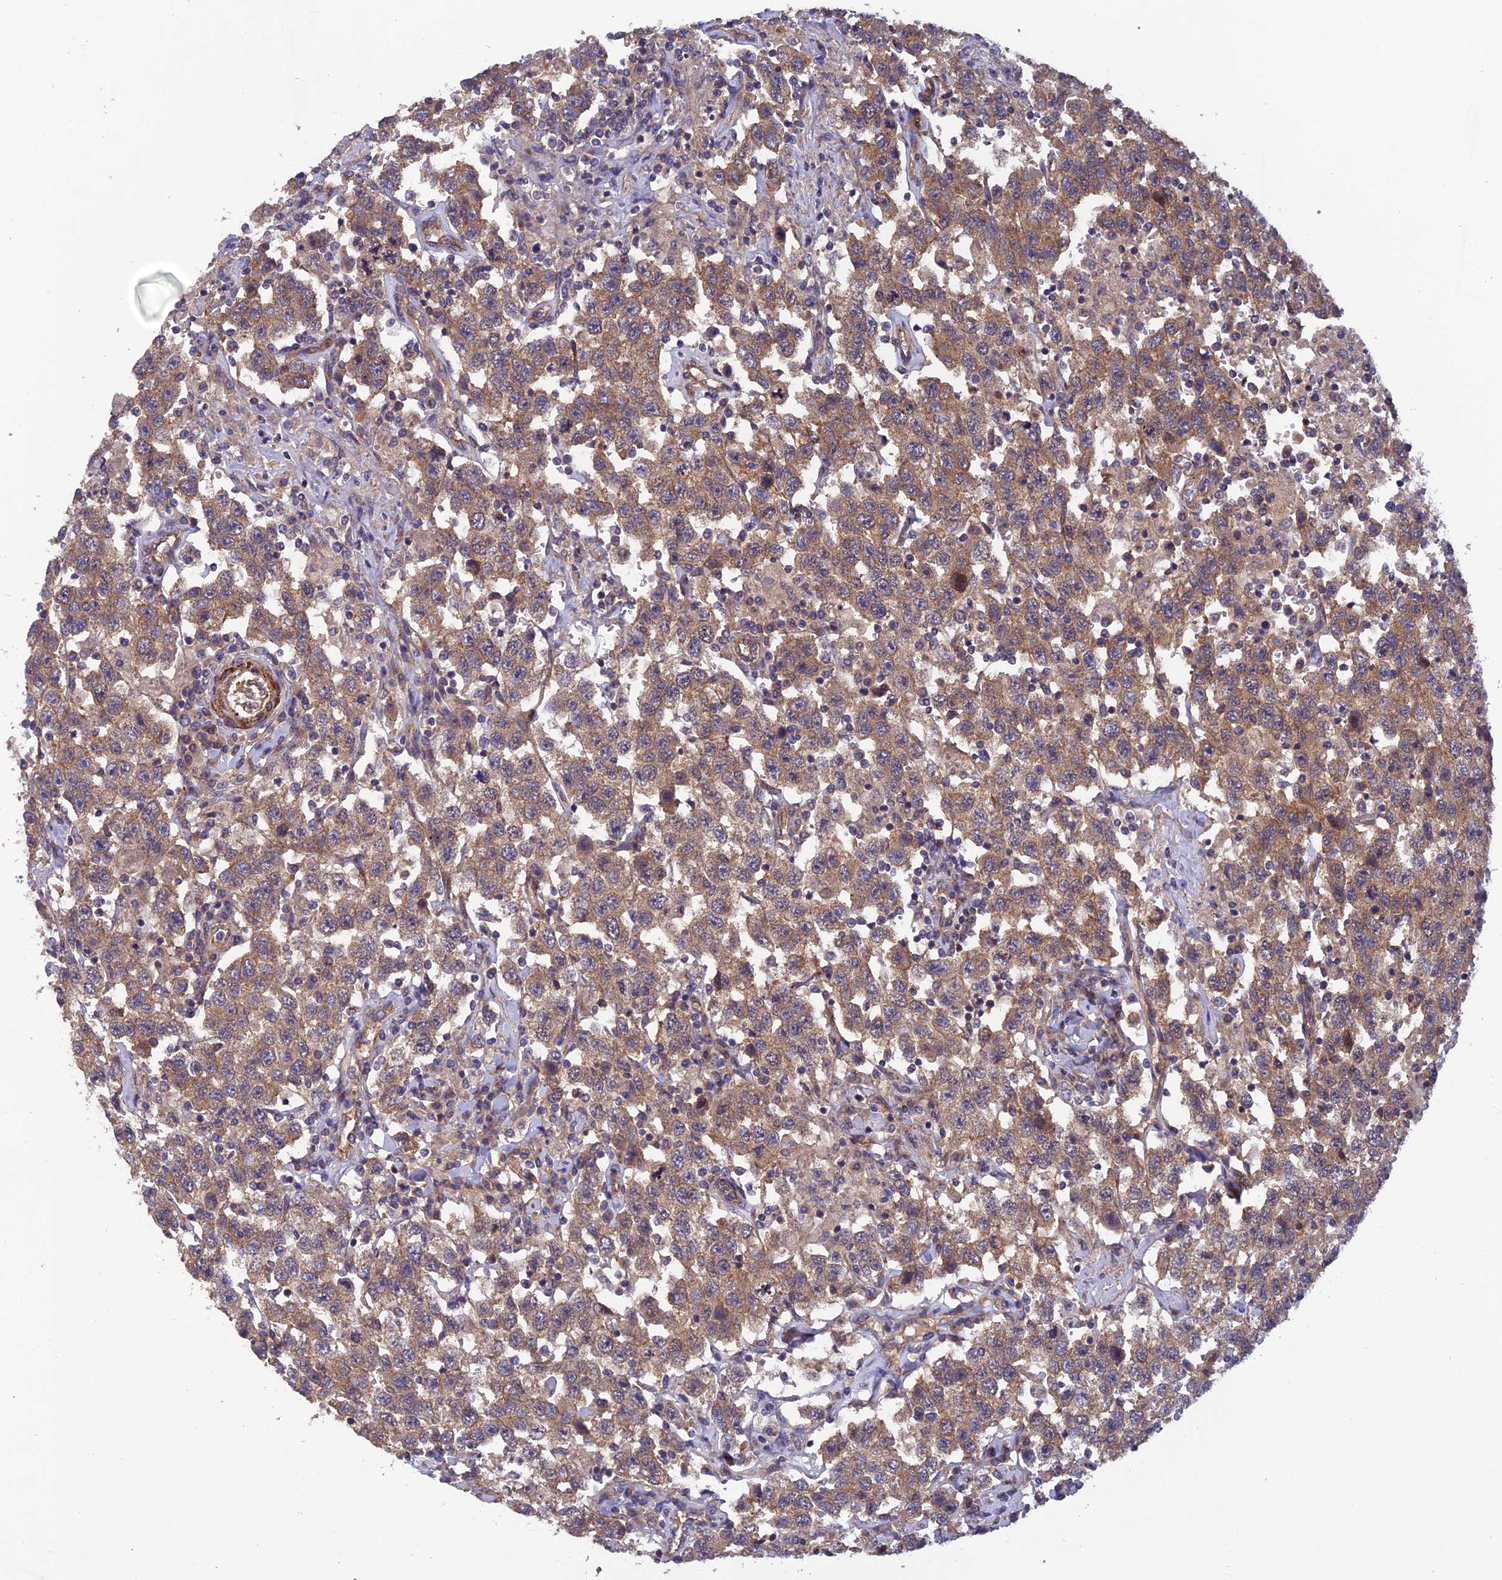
{"staining": {"intensity": "moderate", "quantity": ">75%", "location": "cytoplasmic/membranous"}, "tissue": "testis cancer", "cell_type": "Tumor cells", "image_type": "cancer", "snomed": [{"axis": "morphology", "description": "Seminoma, NOS"}, {"axis": "topography", "description": "Testis"}], "caption": "Protein staining of testis seminoma tissue displays moderate cytoplasmic/membranous positivity in about >75% of tumor cells.", "gene": "ADAMTS15", "patient": {"sex": "male", "age": 41}}